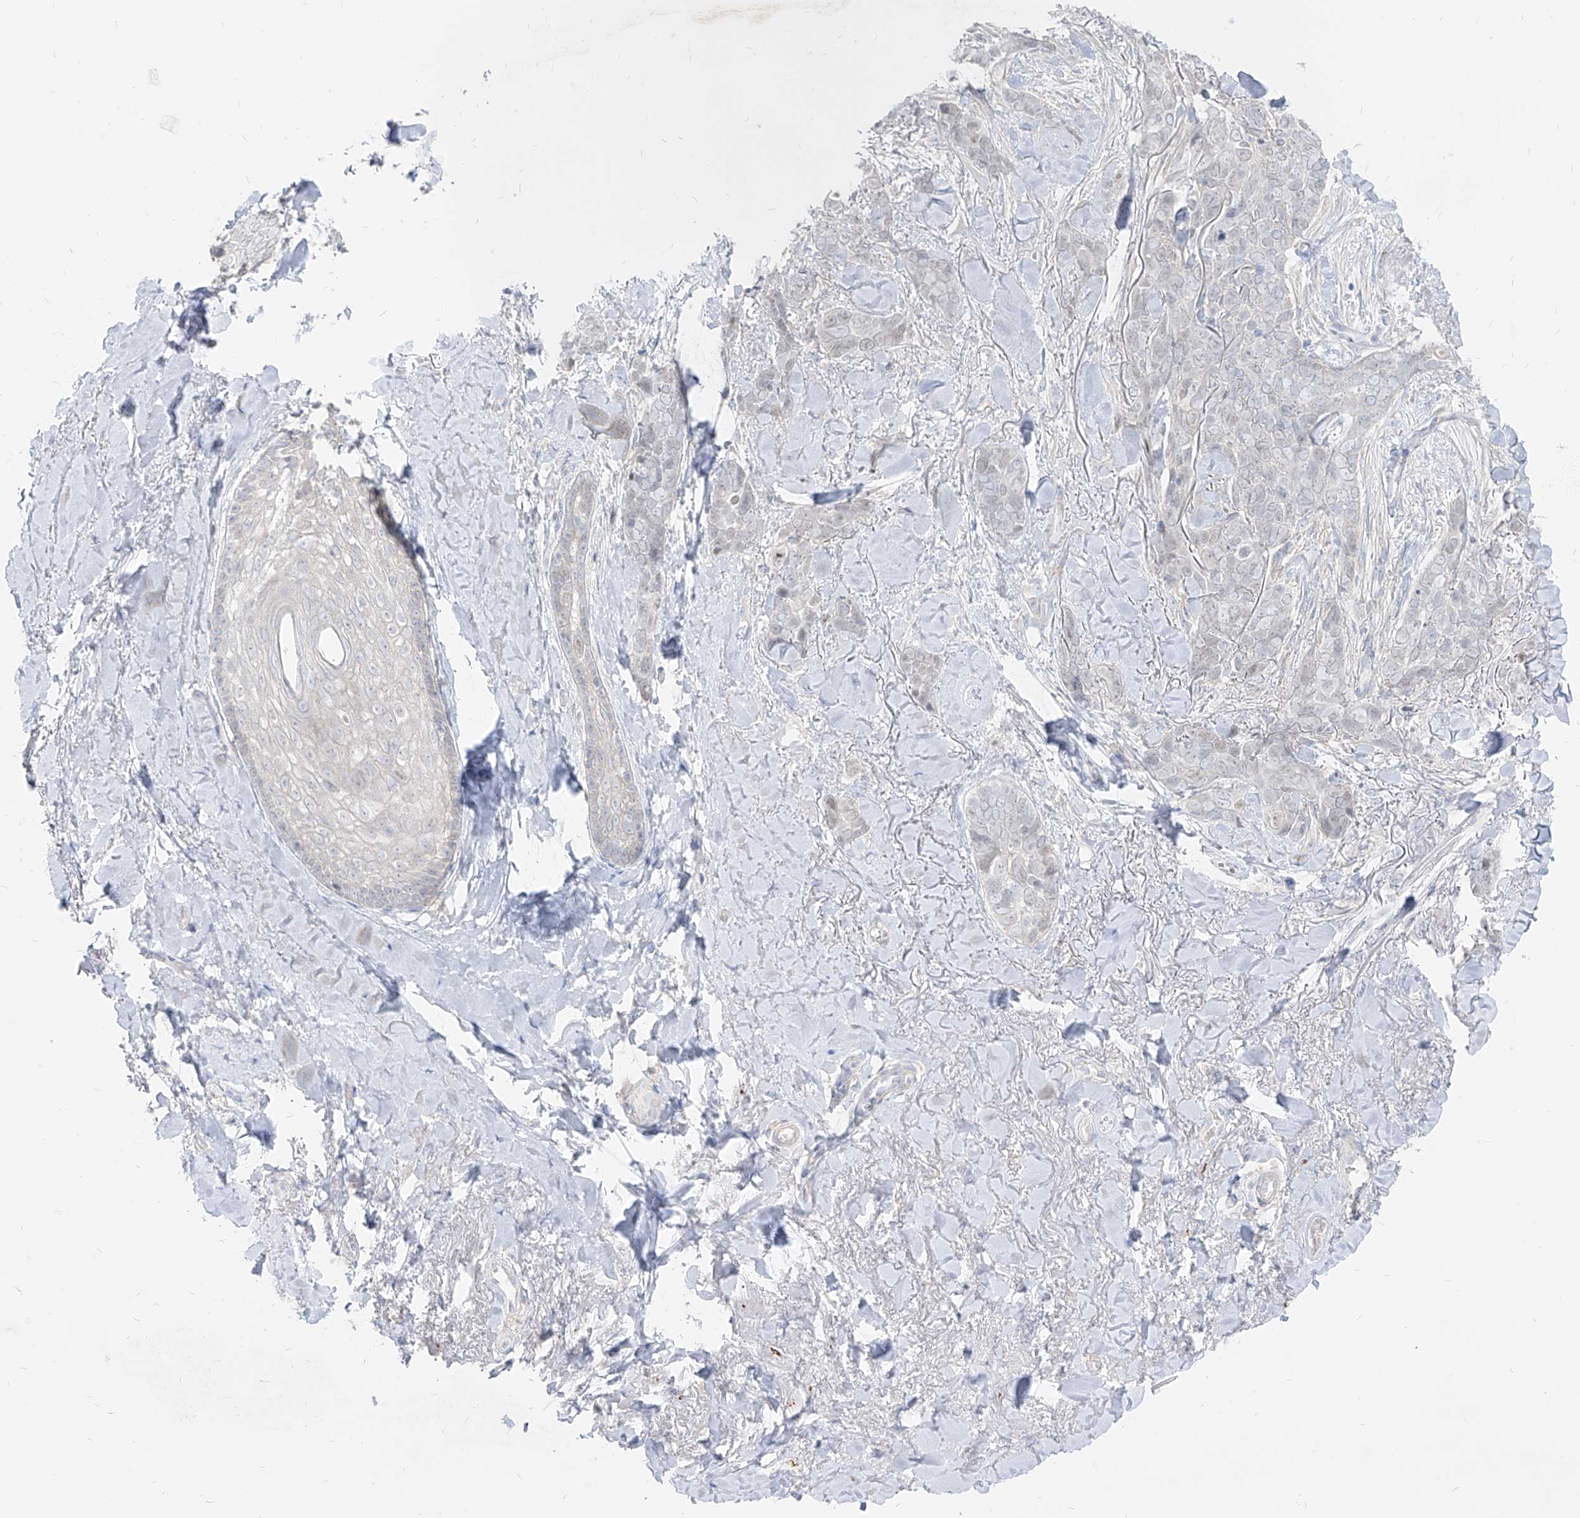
{"staining": {"intensity": "negative", "quantity": "none", "location": "none"}, "tissue": "skin cancer", "cell_type": "Tumor cells", "image_type": "cancer", "snomed": [{"axis": "morphology", "description": "Basal cell carcinoma"}, {"axis": "topography", "description": "Skin"}], "caption": "Immunohistochemistry (IHC) of human basal cell carcinoma (skin) shows no positivity in tumor cells.", "gene": "RBFOX3", "patient": {"sex": "female", "age": 82}}